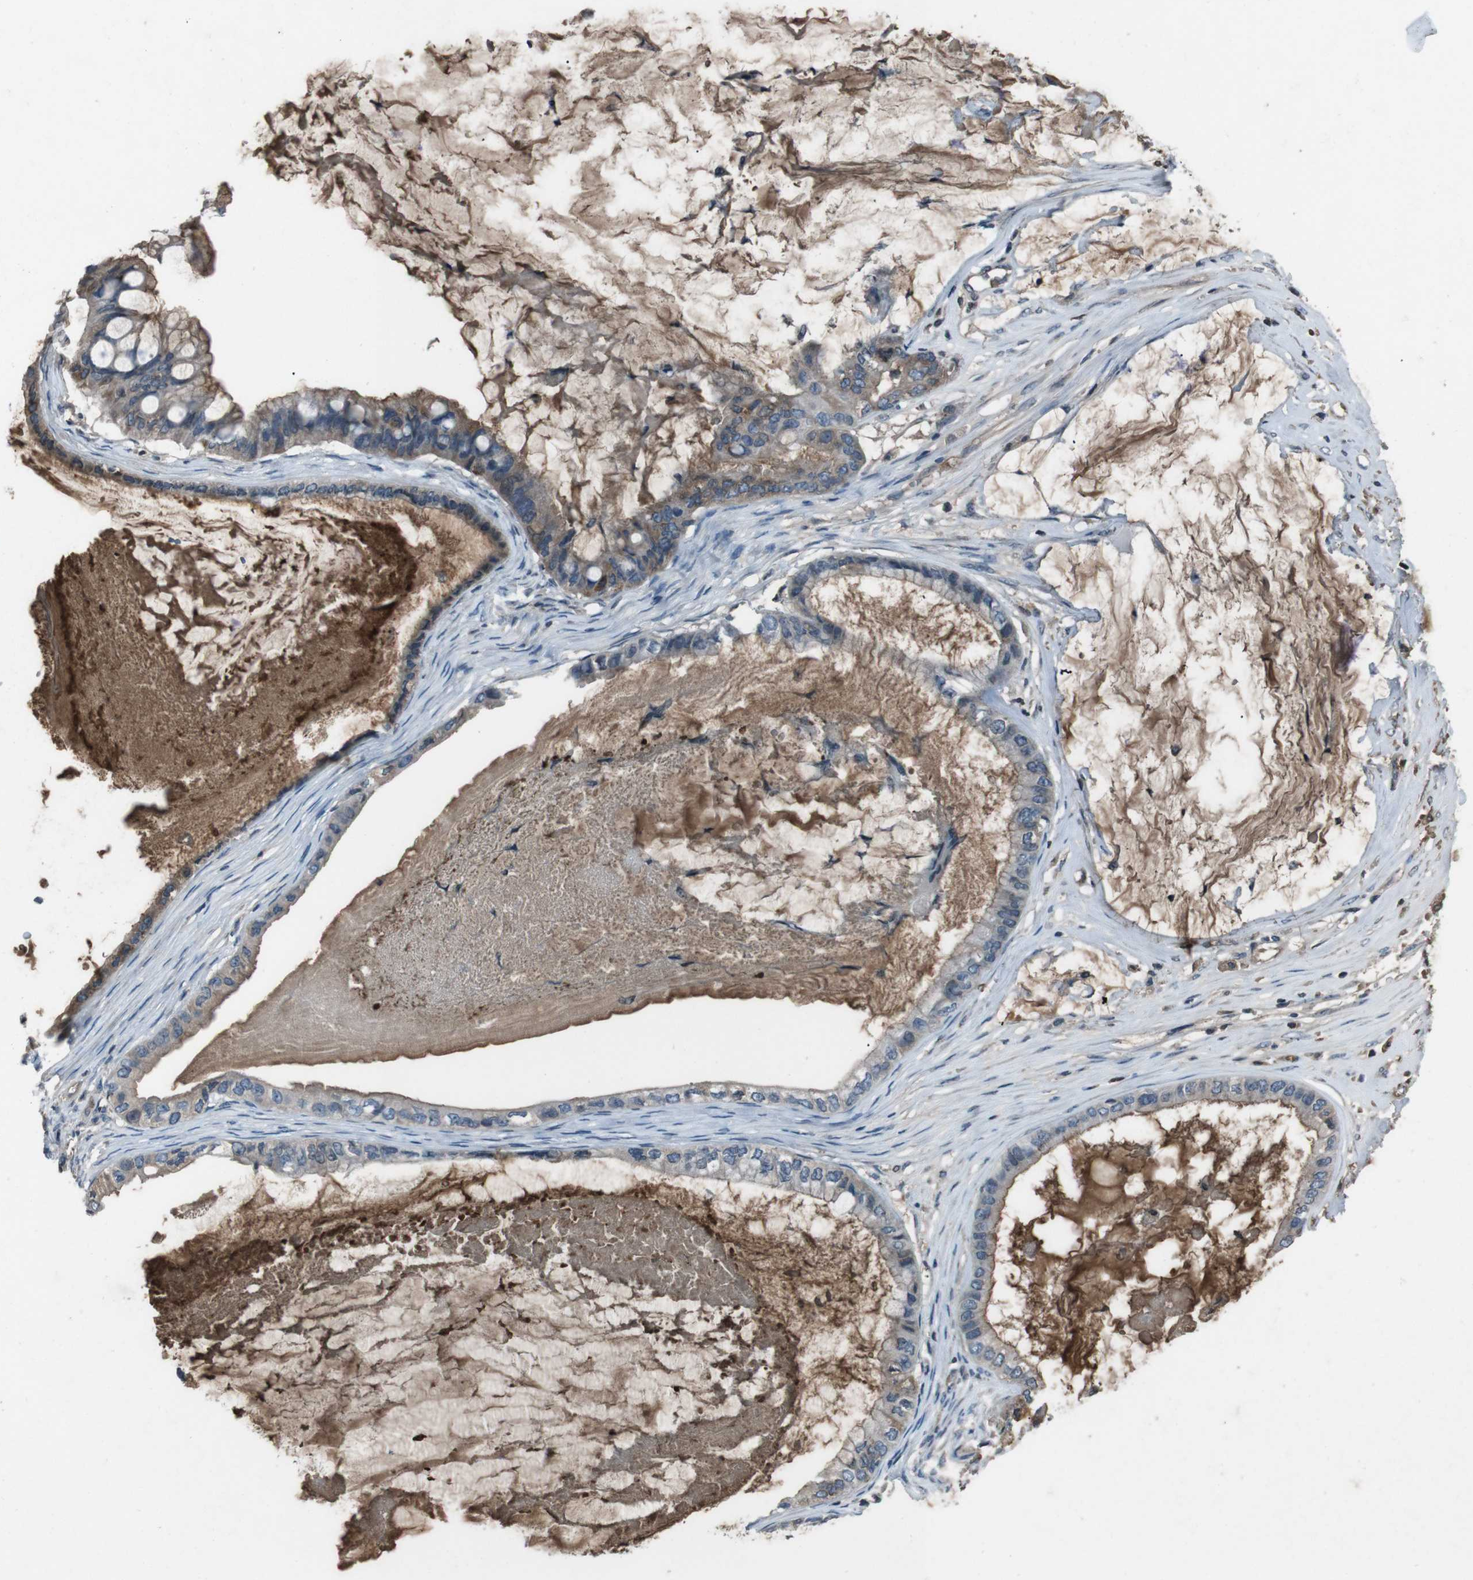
{"staining": {"intensity": "weak", "quantity": "25%-75%", "location": "cytoplasmic/membranous"}, "tissue": "ovarian cancer", "cell_type": "Tumor cells", "image_type": "cancer", "snomed": [{"axis": "morphology", "description": "Cystadenocarcinoma, mucinous, NOS"}, {"axis": "topography", "description": "Ovary"}], "caption": "Immunohistochemical staining of ovarian cancer (mucinous cystadenocarcinoma) displays low levels of weak cytoplasmic/membranous protein positivity in about 25%-75% of tumor cells. The staining was performed using DAB to visualize the protein expression in brown, while the nuclei were stained in blue with hematoxylin (Magnification: 20x).", "gene": "UGT1A6", "patient": {"sex": "female", "age": 80}}